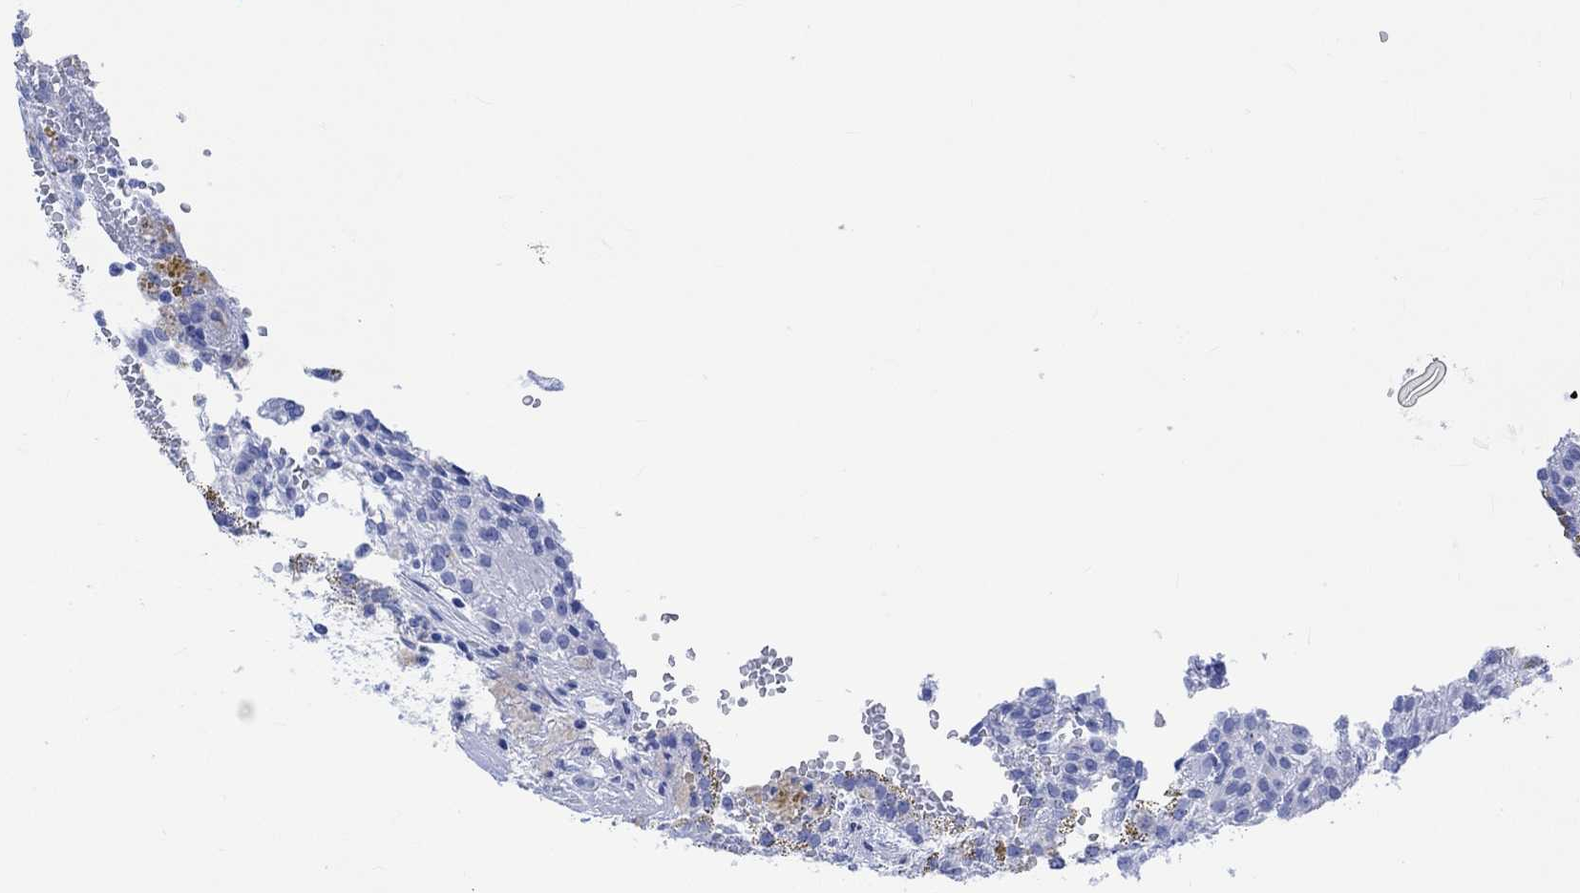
{"staining": {"intensity": "negative", "quantity": "none", "location": "none"}, "tissue": "renal cancer", "cell_type": "Tumor cells", "image_type": "cancer", "snomed": [{"axis": "morphology", "description": "Adenocarcinoma, NOS"}, {"axis": "topography", "description": "Kidney"}], "caption": "Protein analysis of renal cancer (adenocarcinoma) demonstrates no significant expression in tumor cells. (Immunohistochemistry, brightfield microscopy, high magnification).", "gene": "CELF4", "patient": {"sex": "male", "age": 63}}